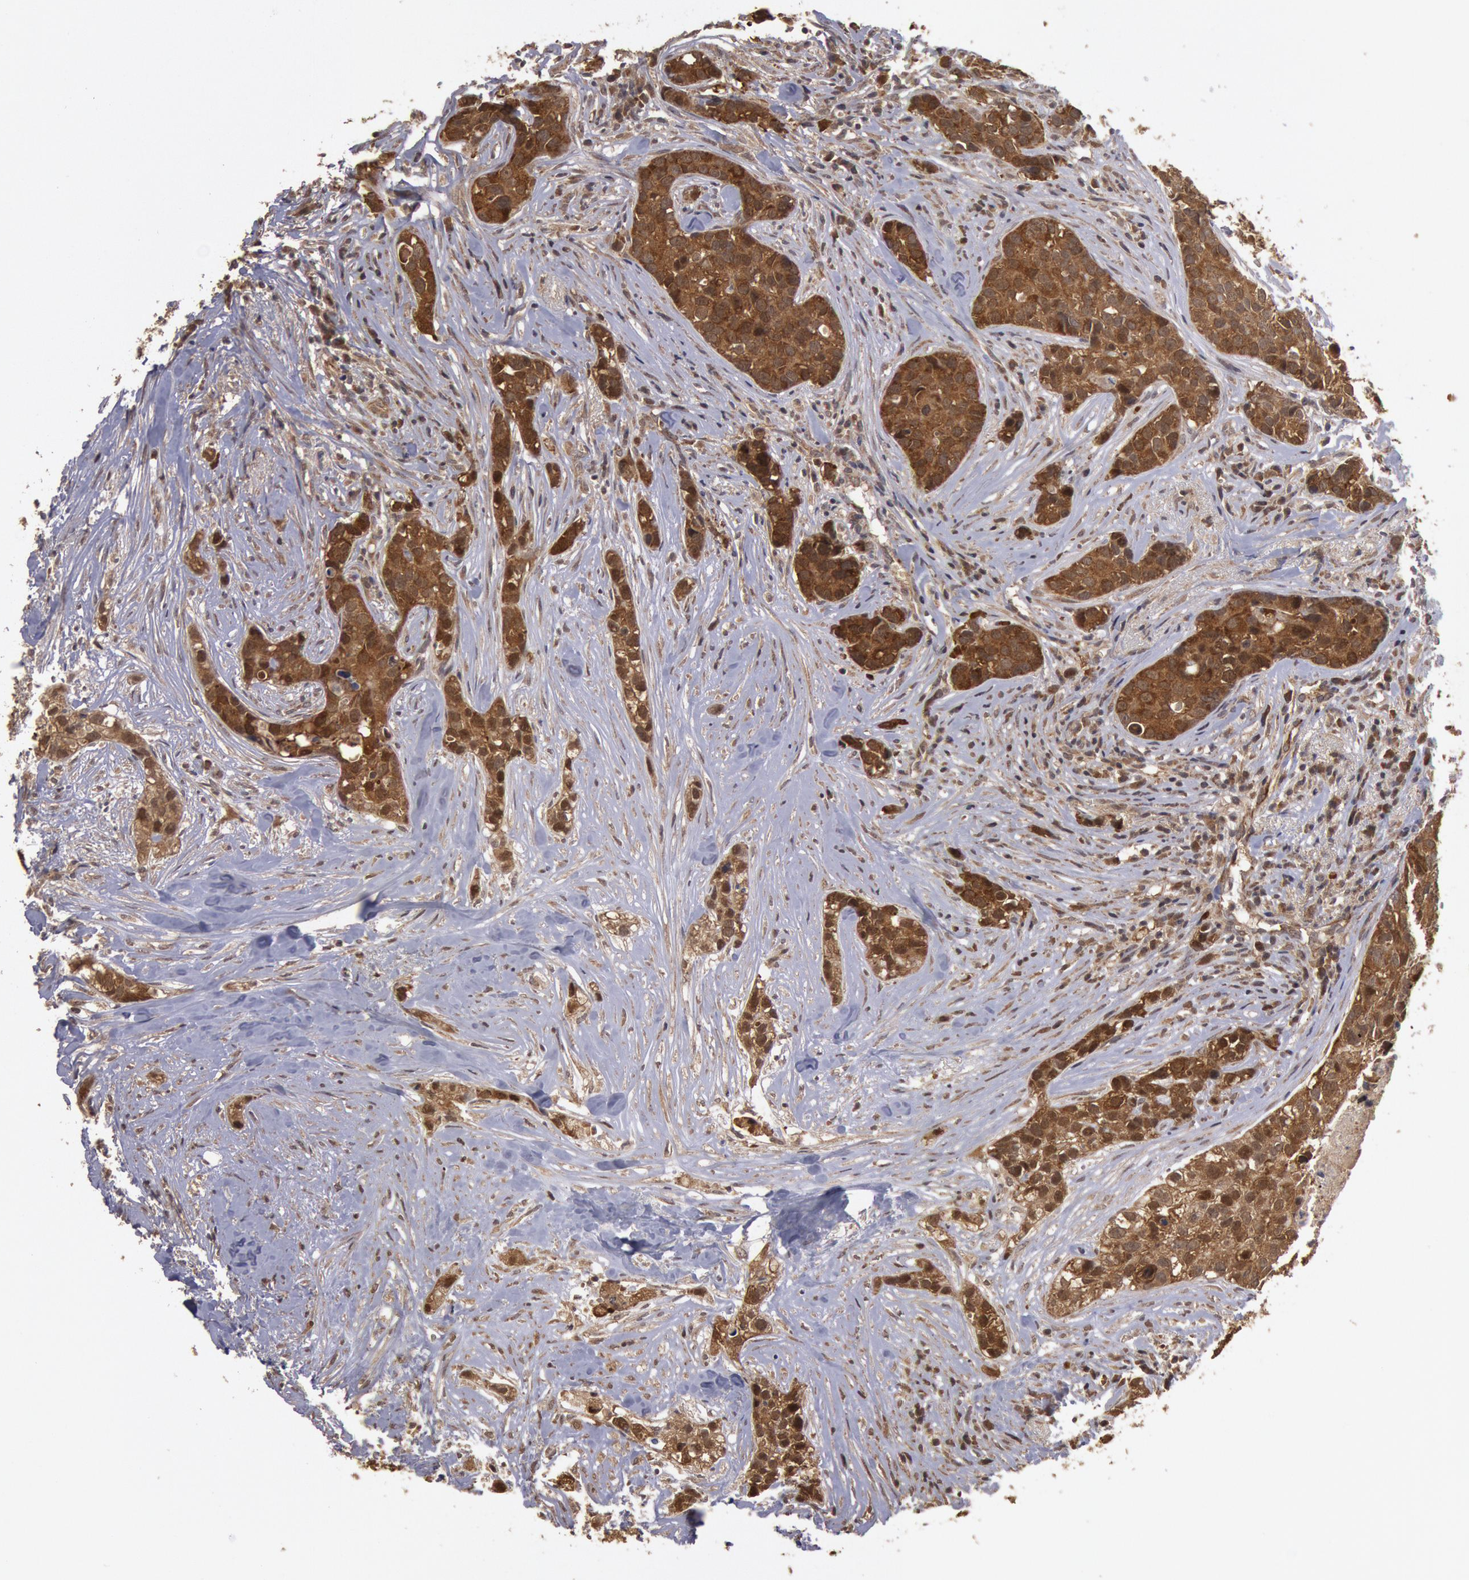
{"staining": {"intensity": "strong", "quantity": ">75%", "location": "cytoplasmic/membranous,nuclear"}, "tissue": "breast cancer", "cell_type": "Tumor cells", "image_type": "cancer", "snomed": [{"axis": "morphology", "description": "Duct carcinoma"}, {"axis": "topography", "description": "Breast"}], "caption": "Immunohistochemical staining of breast cancer (infiltrating ductal carcinoma) shows high levels of strong cytoplasmic/membranous and nuclear staining in approximately >75% of tumor cells.", "gene": "USP14", "patient": {"sex": "female", "age": 91}}